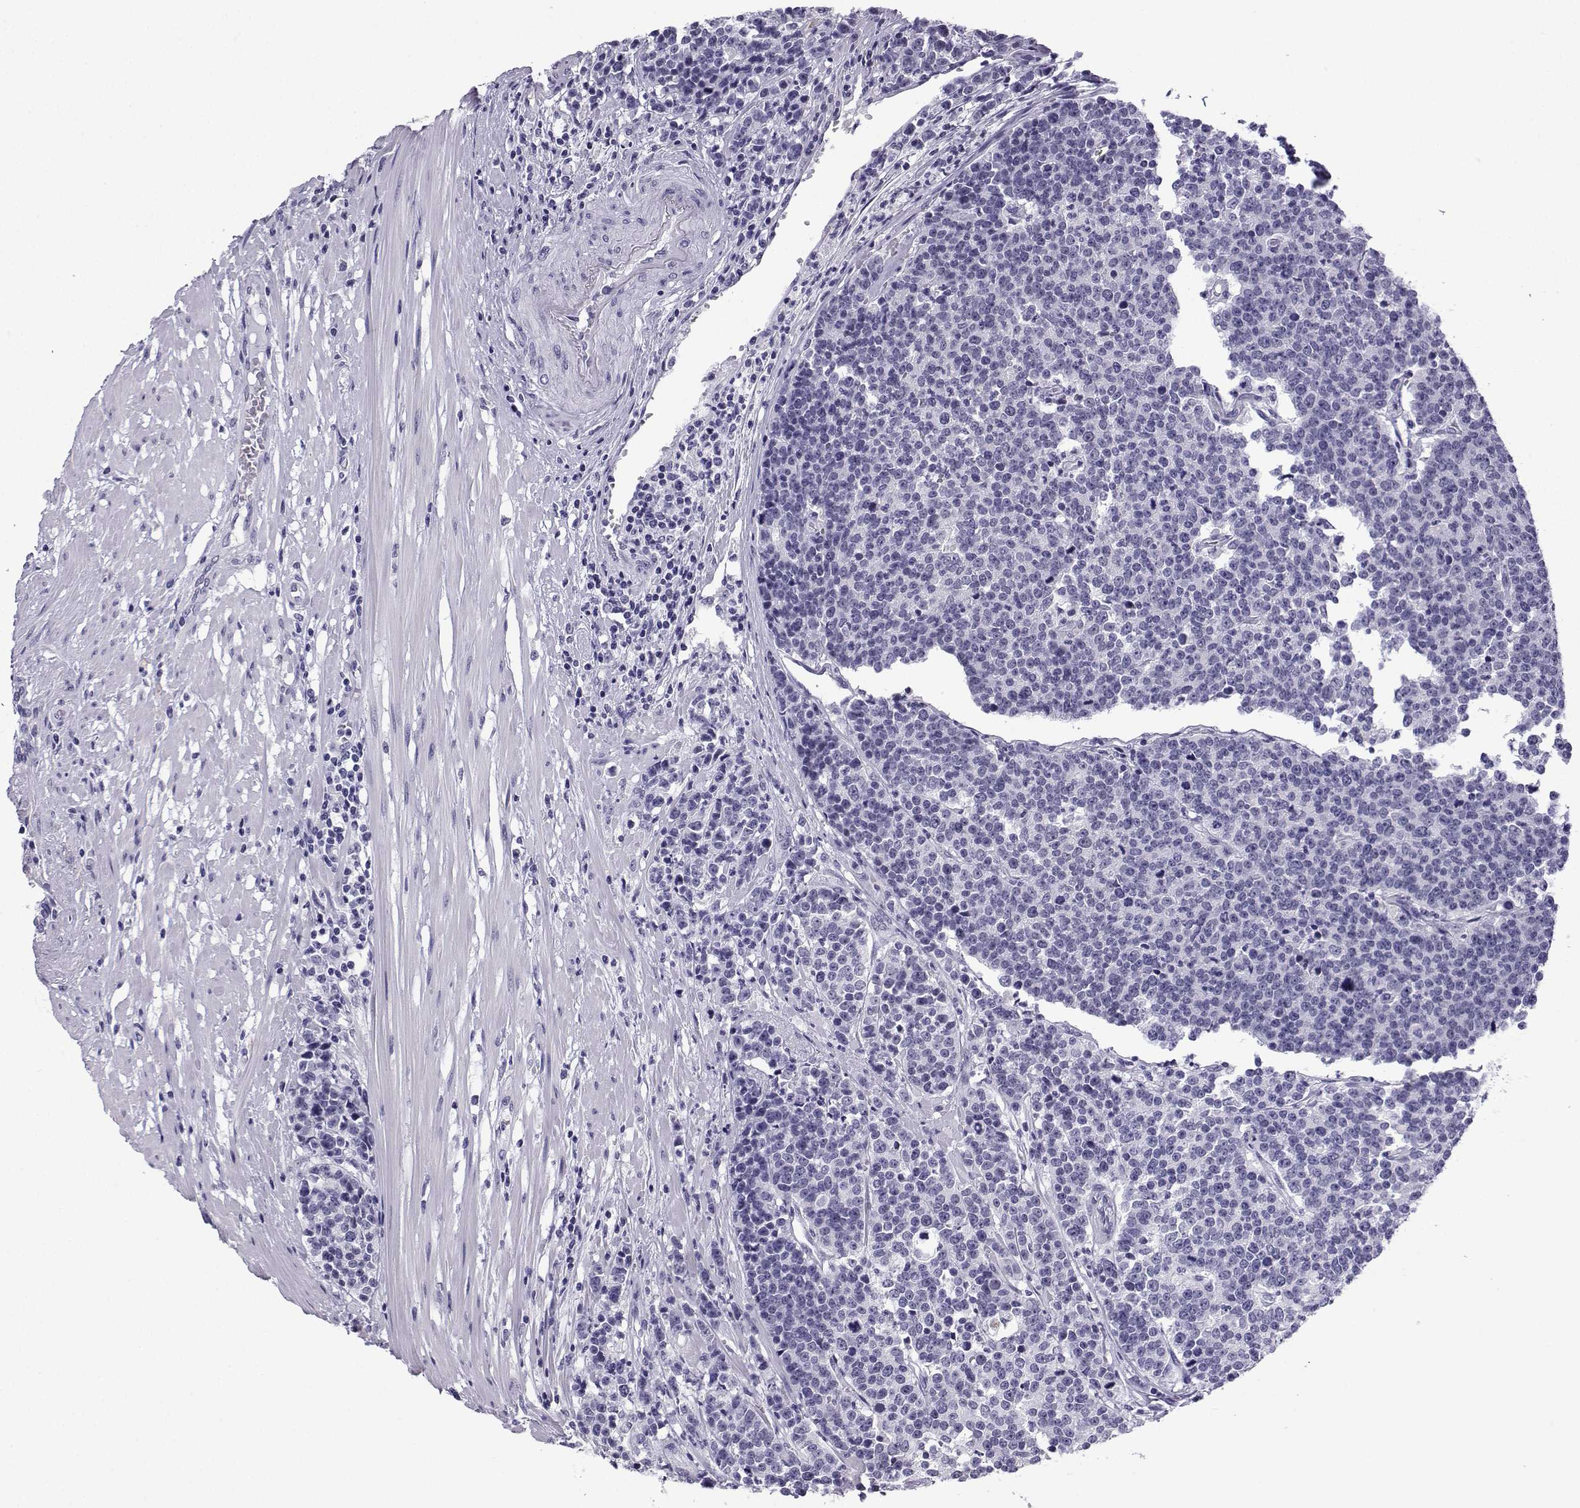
{"staining": {"intensity": "negative", "quantity": "none", "location": "none"}, "tissue": "prostate cancer", "cell_type": "Tumor cells", "image_type": "cancer", "snomed": [{"axis": "morphology", "description": "Adenocarcinoma, NOS"}, {"axis": "topography", "description": "Prostate"}], "caption": "A high-resolution histopathology image shows immunohistochemistry staining of prostate adenocarcinoma, which shows no significant expression in tumor cells.", "gene": "MRGBP", "patient": {"sex": "male", "age": 67}}